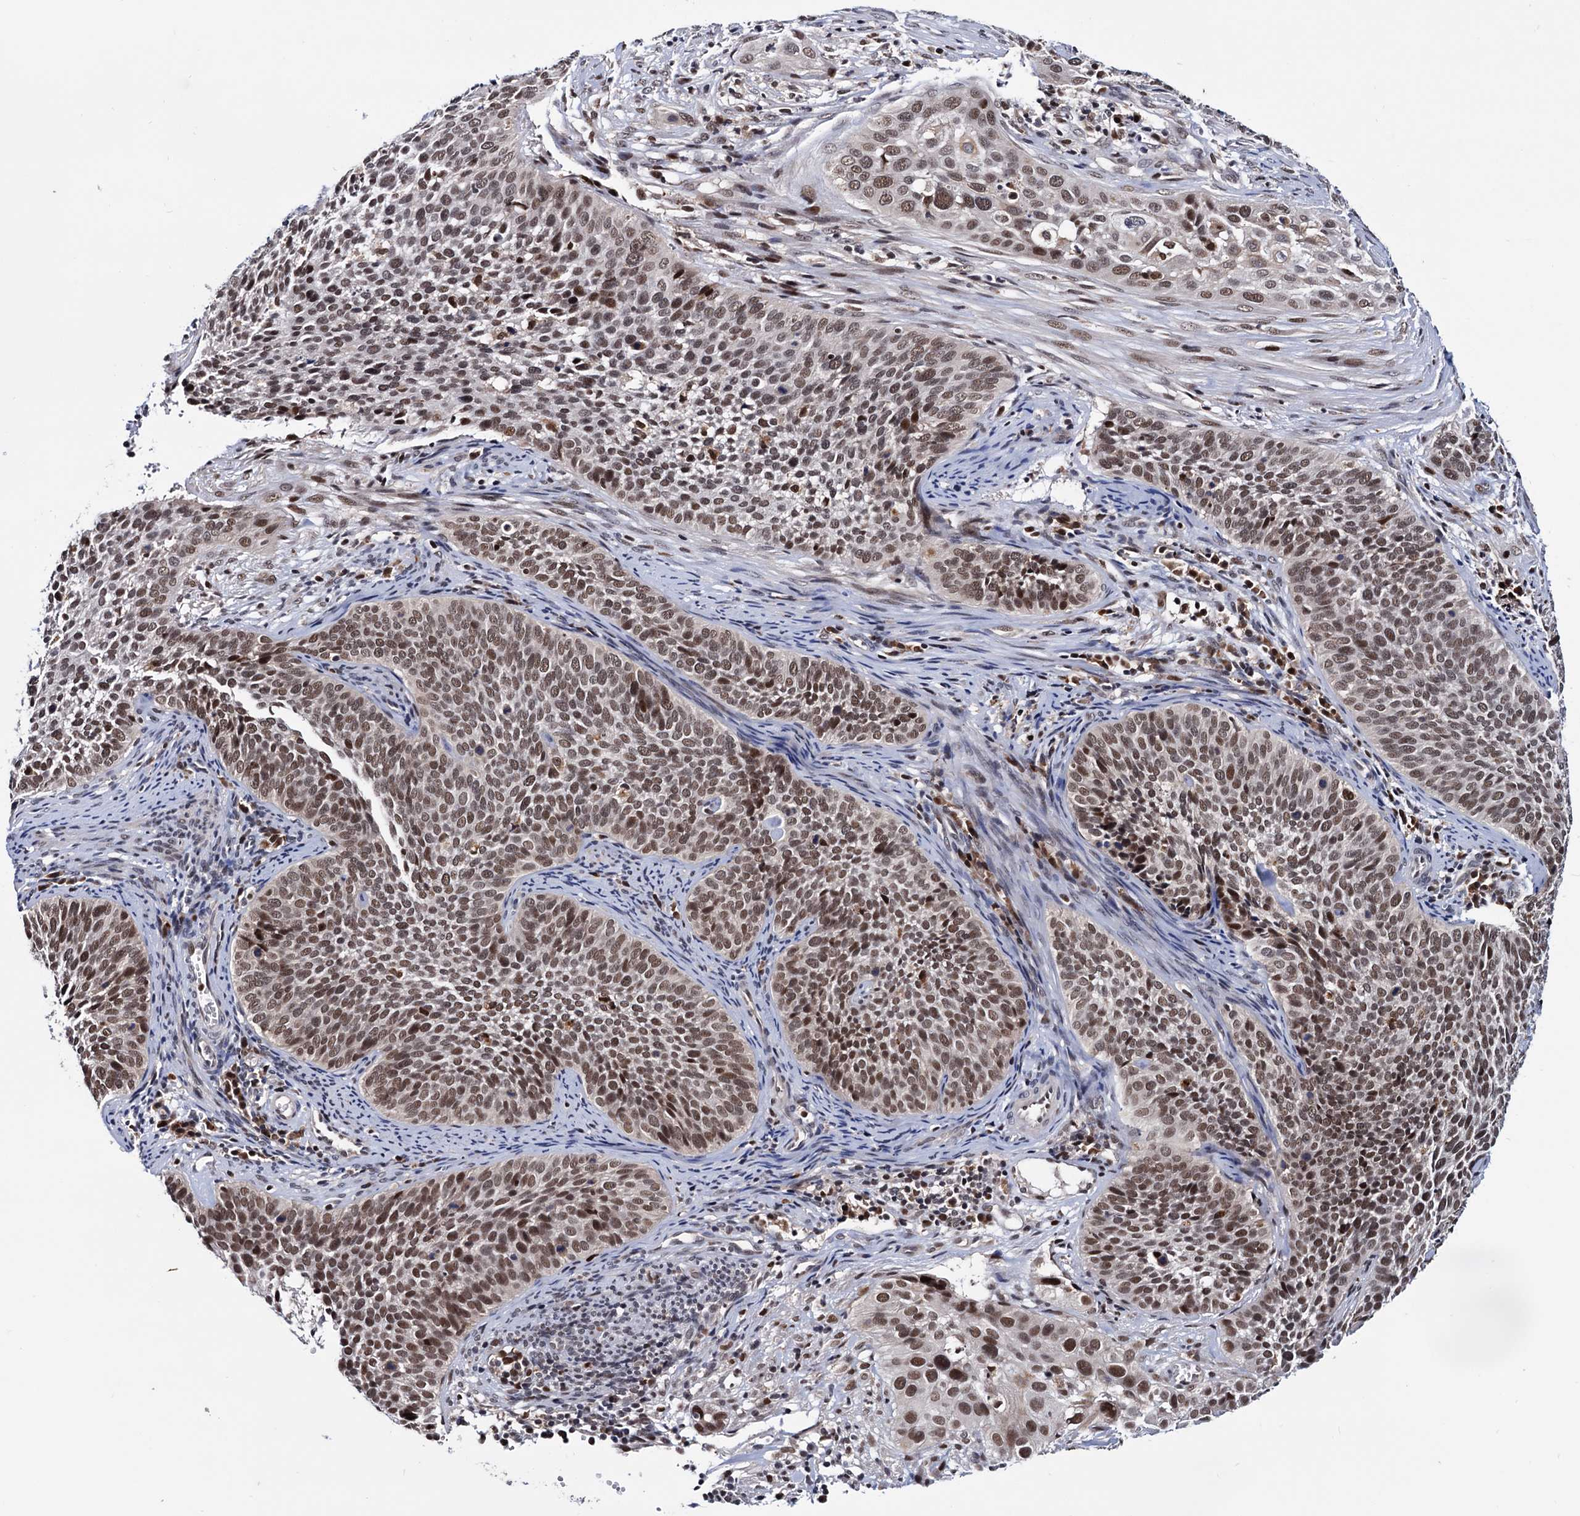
{"staining": {"intensity": "moderate", "quantity": ">75%", "location": "nuclear"}, "tissue": "cervical cancer", "cell_type": "Tumor cells", "image_type": "cancer", "snomed": [{"axis": "morphology", "description": "Squamous cell carcinoma, NOS"}, {"axis": "topography", "description": "Cervix"}], "caption": "Protein staining reveals moderate nuclear positivity in approximately >75% of tumor cells in cervical cancer (squamous cell carcinoma).", "gene": "RNASEH2B", "patient": {"sex": "female", "age": 34}}